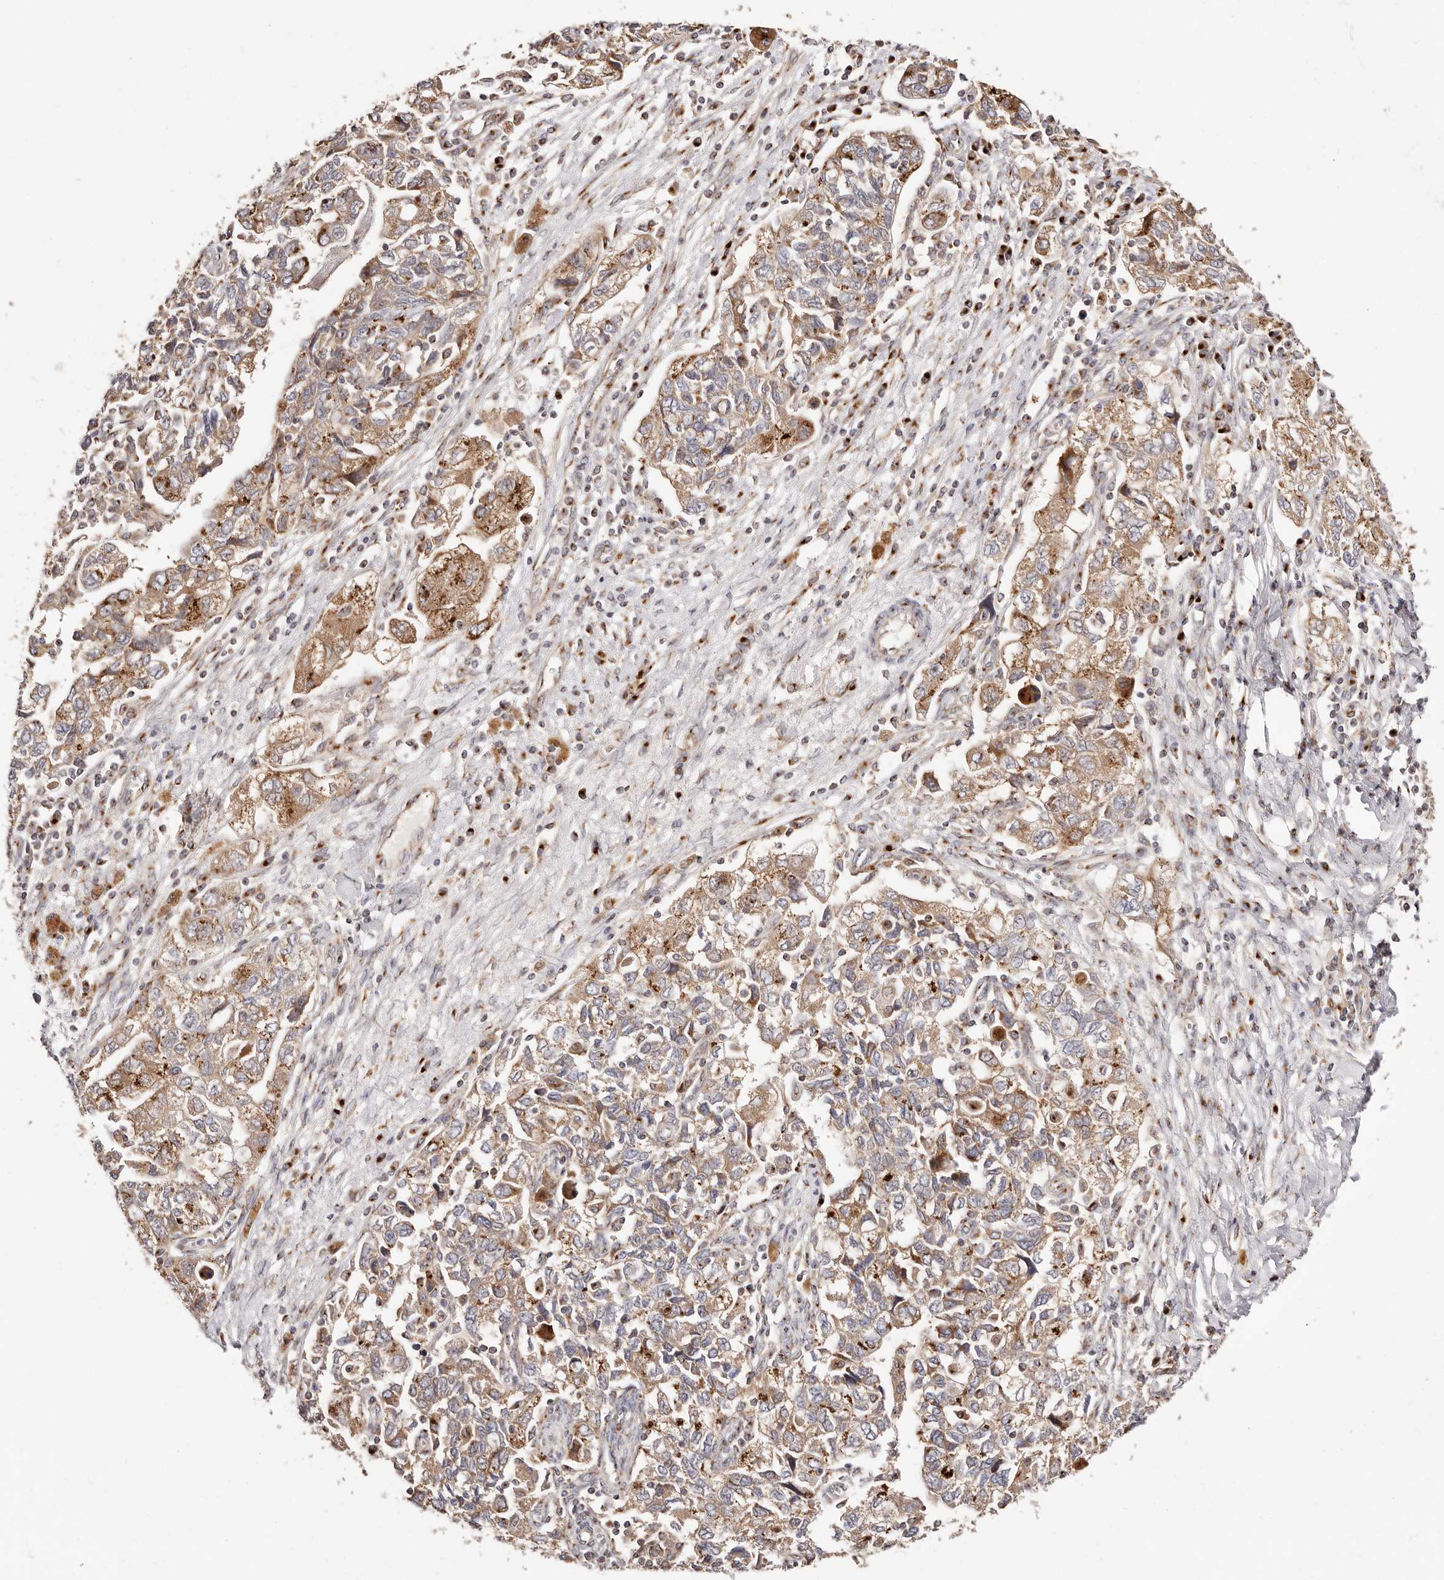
{"staining": {"intensity": "moderate", "quantity": ">75%", "location": "cytoplasmic/membranous"}, "tissue": "ovarian cancer", "cell_type": "Tumor cells", "image_type": "cancer", "snomed": [{"axis": "morphology", "description": "Carcinoma, NOS"}, {"axis": "morphology", "description": "Cystadenocarcinoma, serous, NOS"}, {"axis": "topography", "description": "Ovary"}], "caption": "Ovarian carcinoma stained for a protein (brown) reveals moderate cytoplasmic/membranous positive expression in about >75% of tumor cells.", "gene": "MAPK6", "patient": {"sex": "female", "age": 69}}